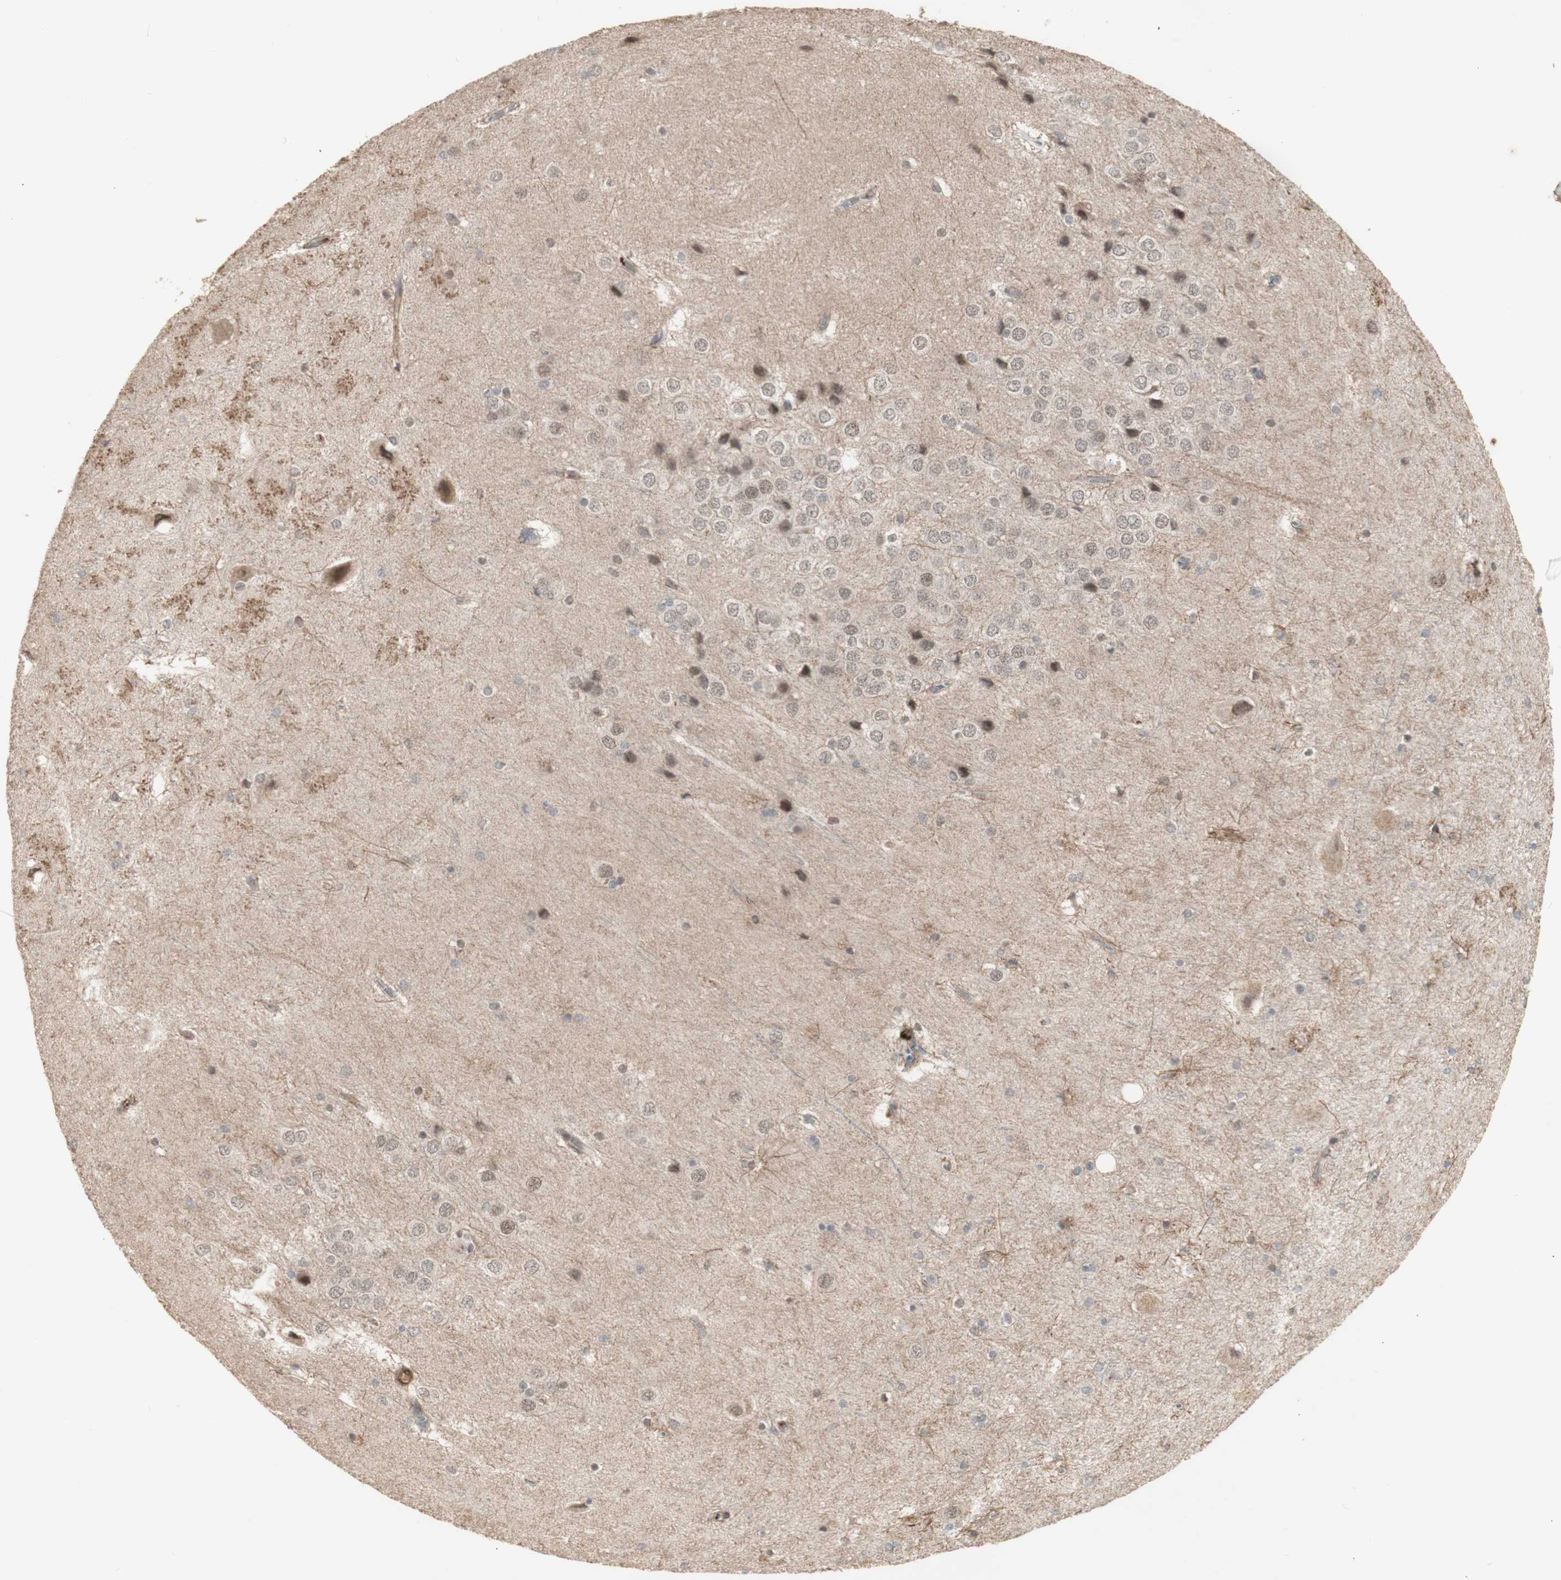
{"staining": {"intensity": "weak", "quantity": "<25%", "location": "nuclear"}, "tissue": "hippocampus", "cell_type": "Glial cells", "image_type": "normal", "snomed": [{"axis": "morphology", "description": "Normal tissue, NOS"}, {"axis": "topography", "description": "Hippocampus"}], "caption": "This photomicrograph is of normal hippocampus stained with immunohistochemistry to label a protein in brown with the nuclei are counter-stained blue. There is no positivity in glial cells.", "gene": "ALOX12", "patient": {"sex": "female", "age": 19}}